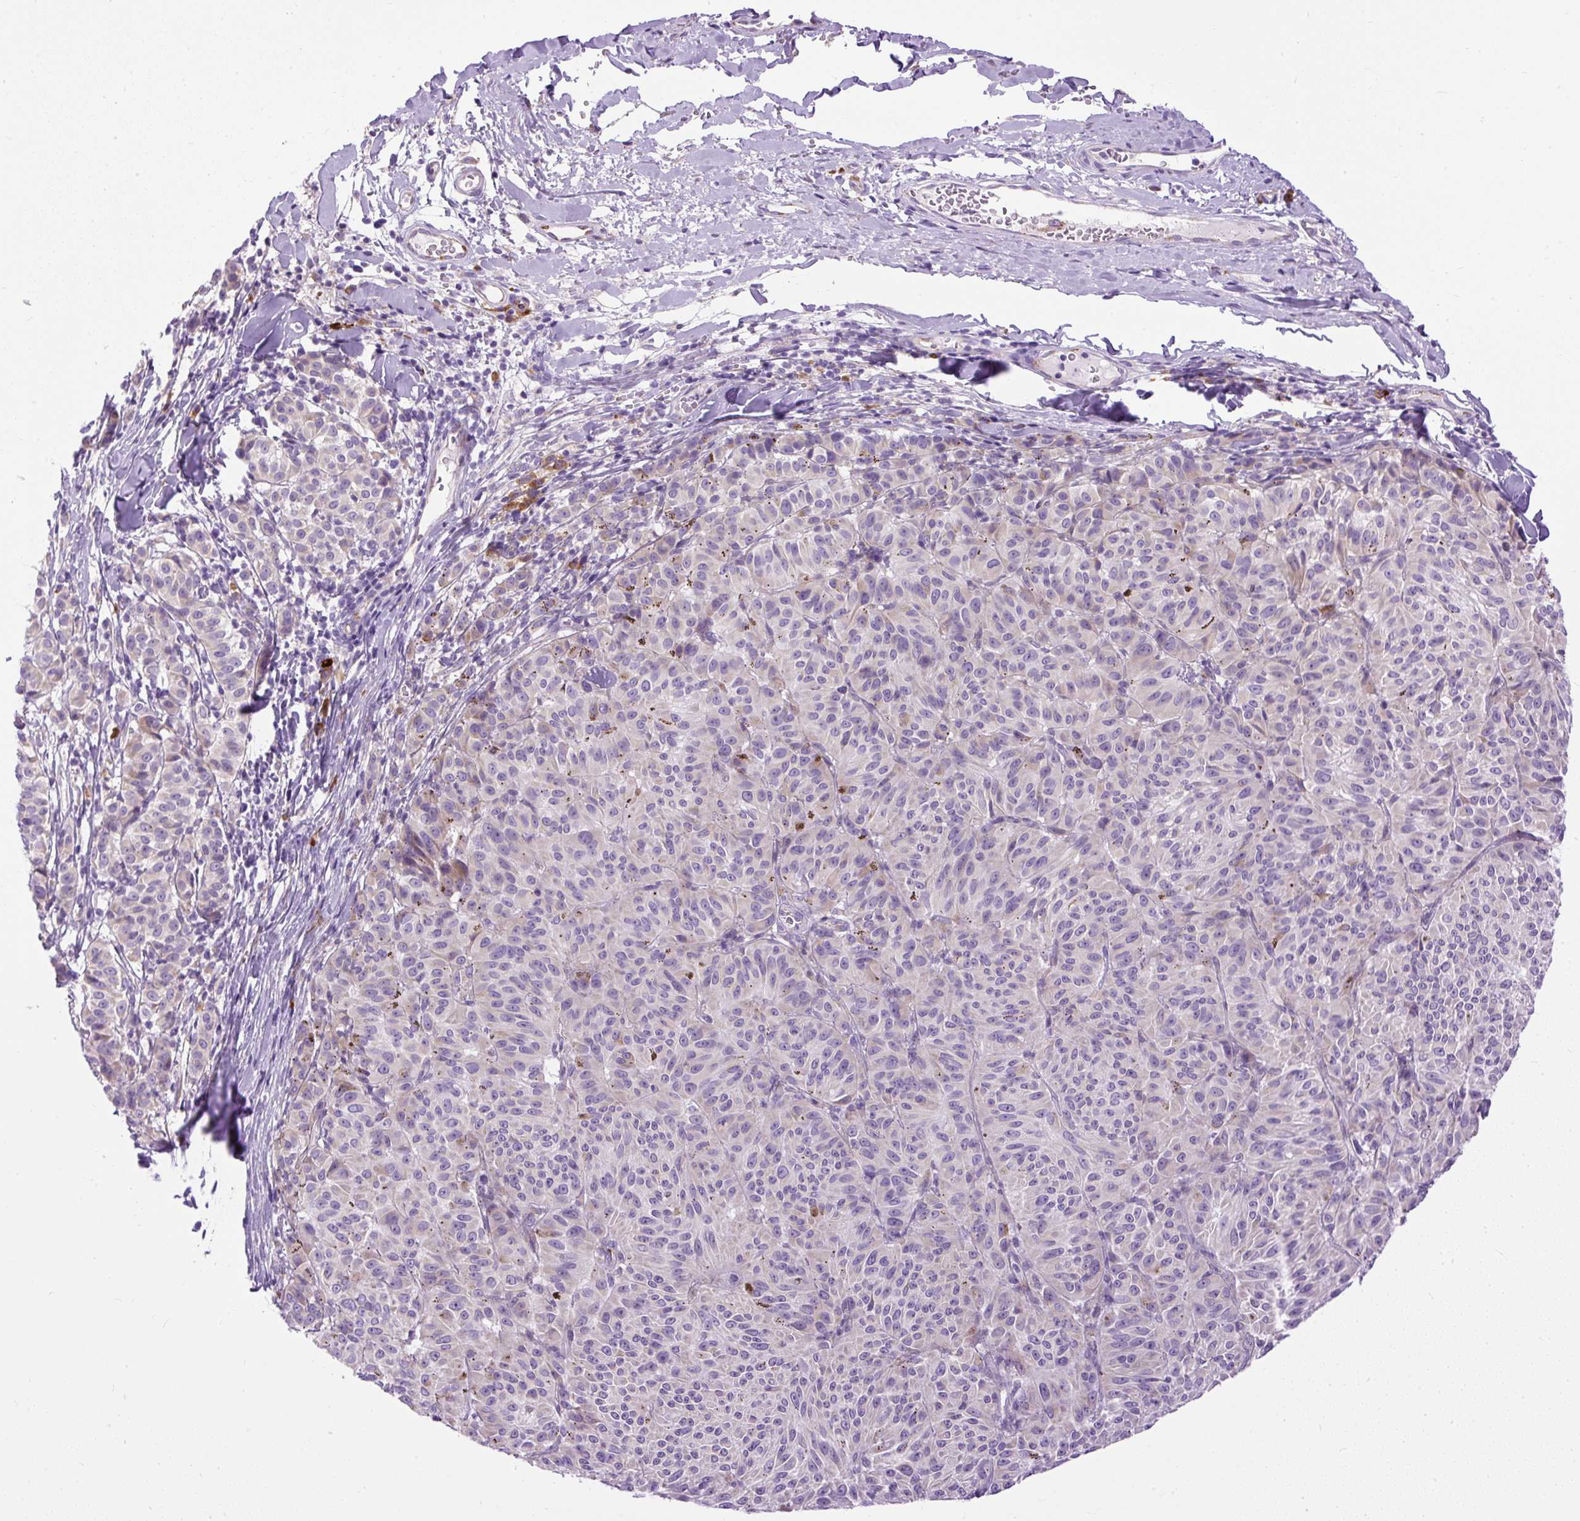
{"staining": {"intensity": "negative", "quantity": "none", "location": "none"}, "tissue": "melanoma", "cell_type": "Tumor cells", "image_type": "cancer", "snomed": [{"axis": "morphology", "description": "Malignant melanoma, NOS"}, {"axis": "topography", "description": "Skin"}], "caption": "Immunohistochemistry of melanoma shows no expression in tumor cells.", "gene": "SYBU", "patient": {"sex": "female", "age": 72}}